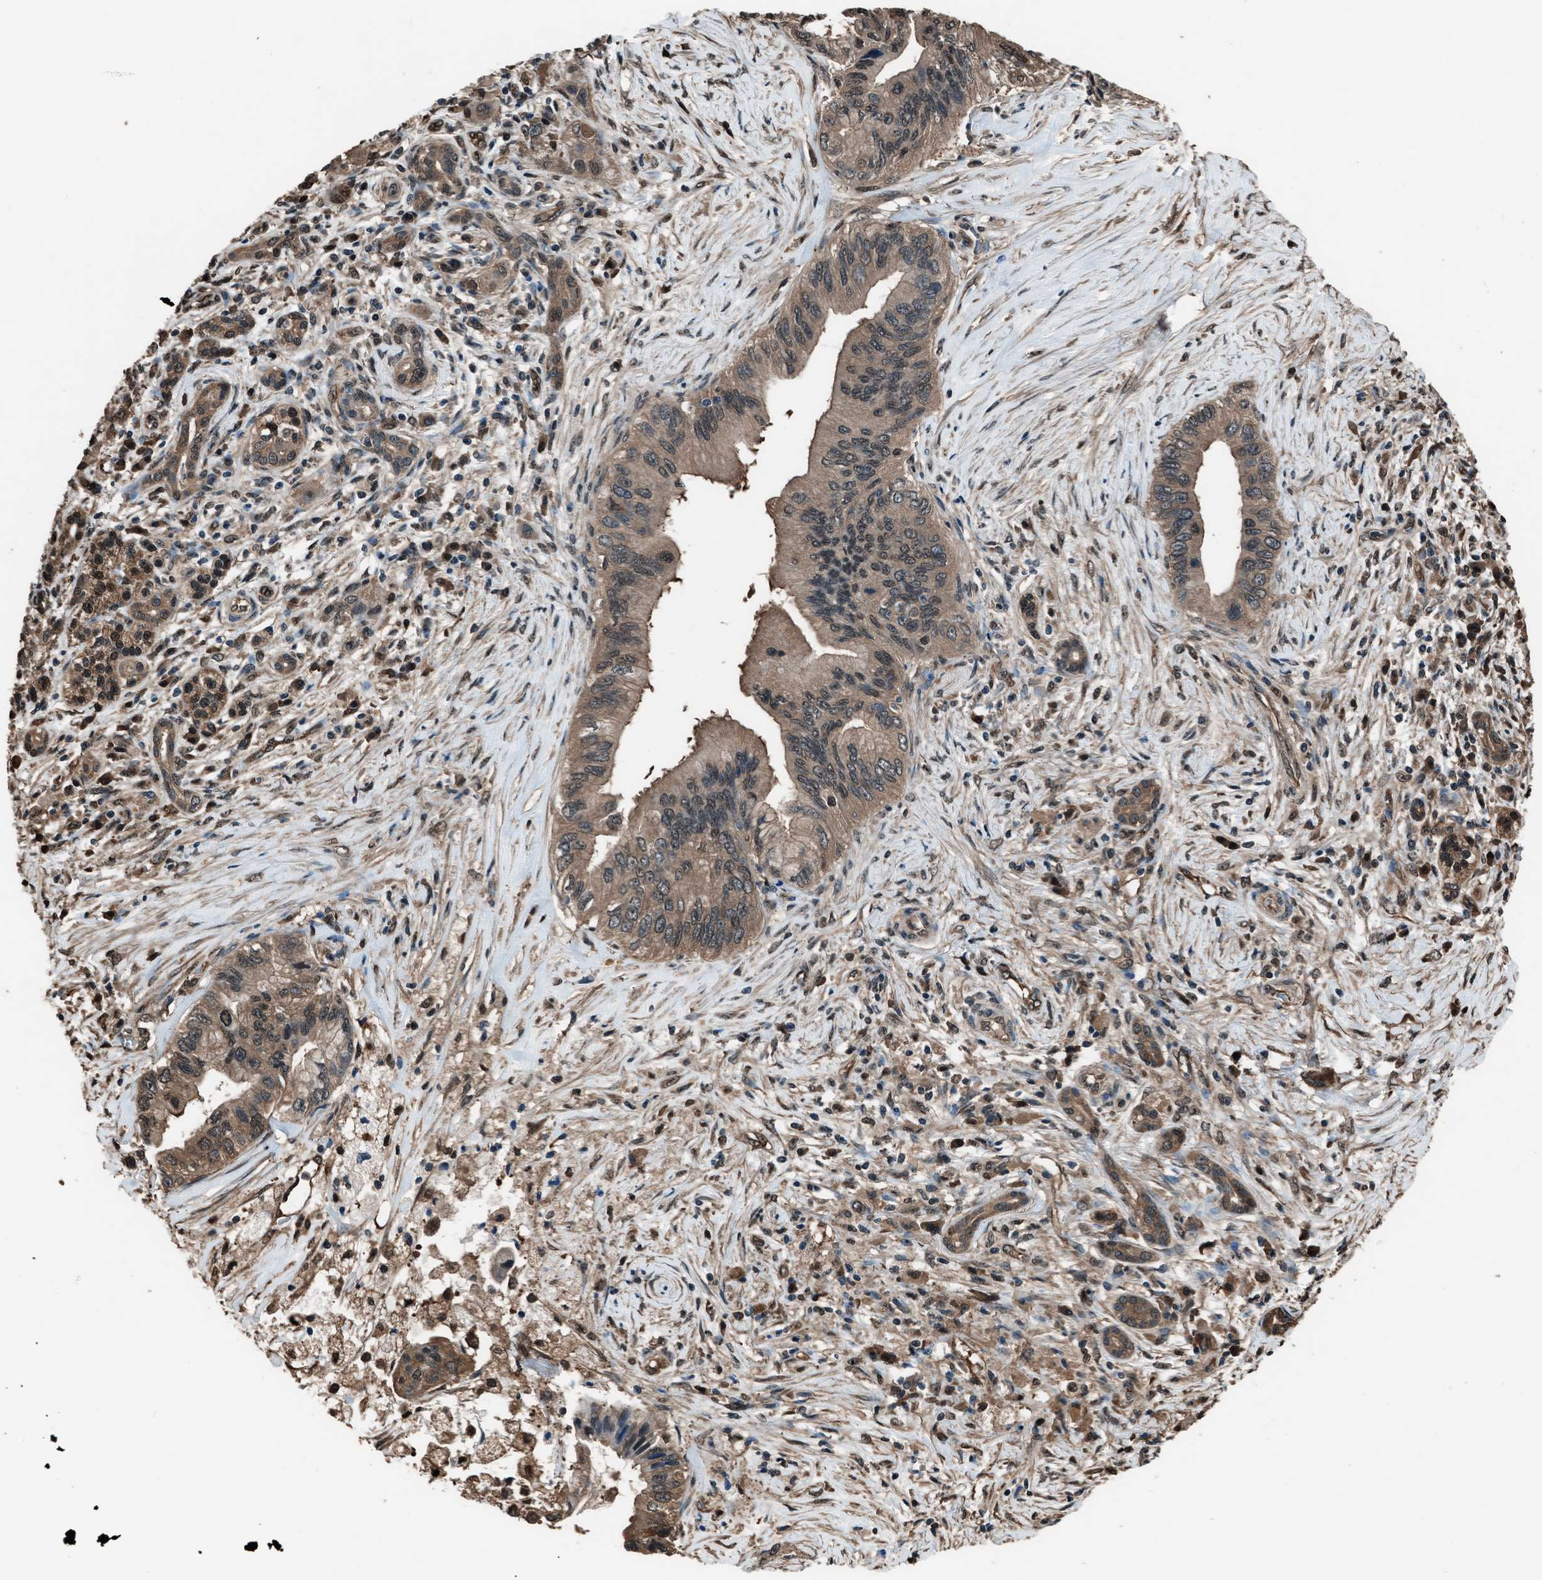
{"staining": {"intensity": "moderate", "quantity": ">75%", "location": "cytoplasmic/membranous,nuclear"}, "tissue": "pancreatic cancer", "cell_type": "Tumor cells", "image_type": "cancer", "snomed": [{"axis": "morphology", "description": "Adenocarcinoma, NOS"}, {"axis": "topography", "description": "Pancreas"}], "caption": "The immunohistochemical stain labels moderate cytoplasmic/membranous and nuclear staining in tumor cells of pancreatic cancer tissue.", "gene": "YWHAG", "patient": {"sex": "female", "age": 73}}